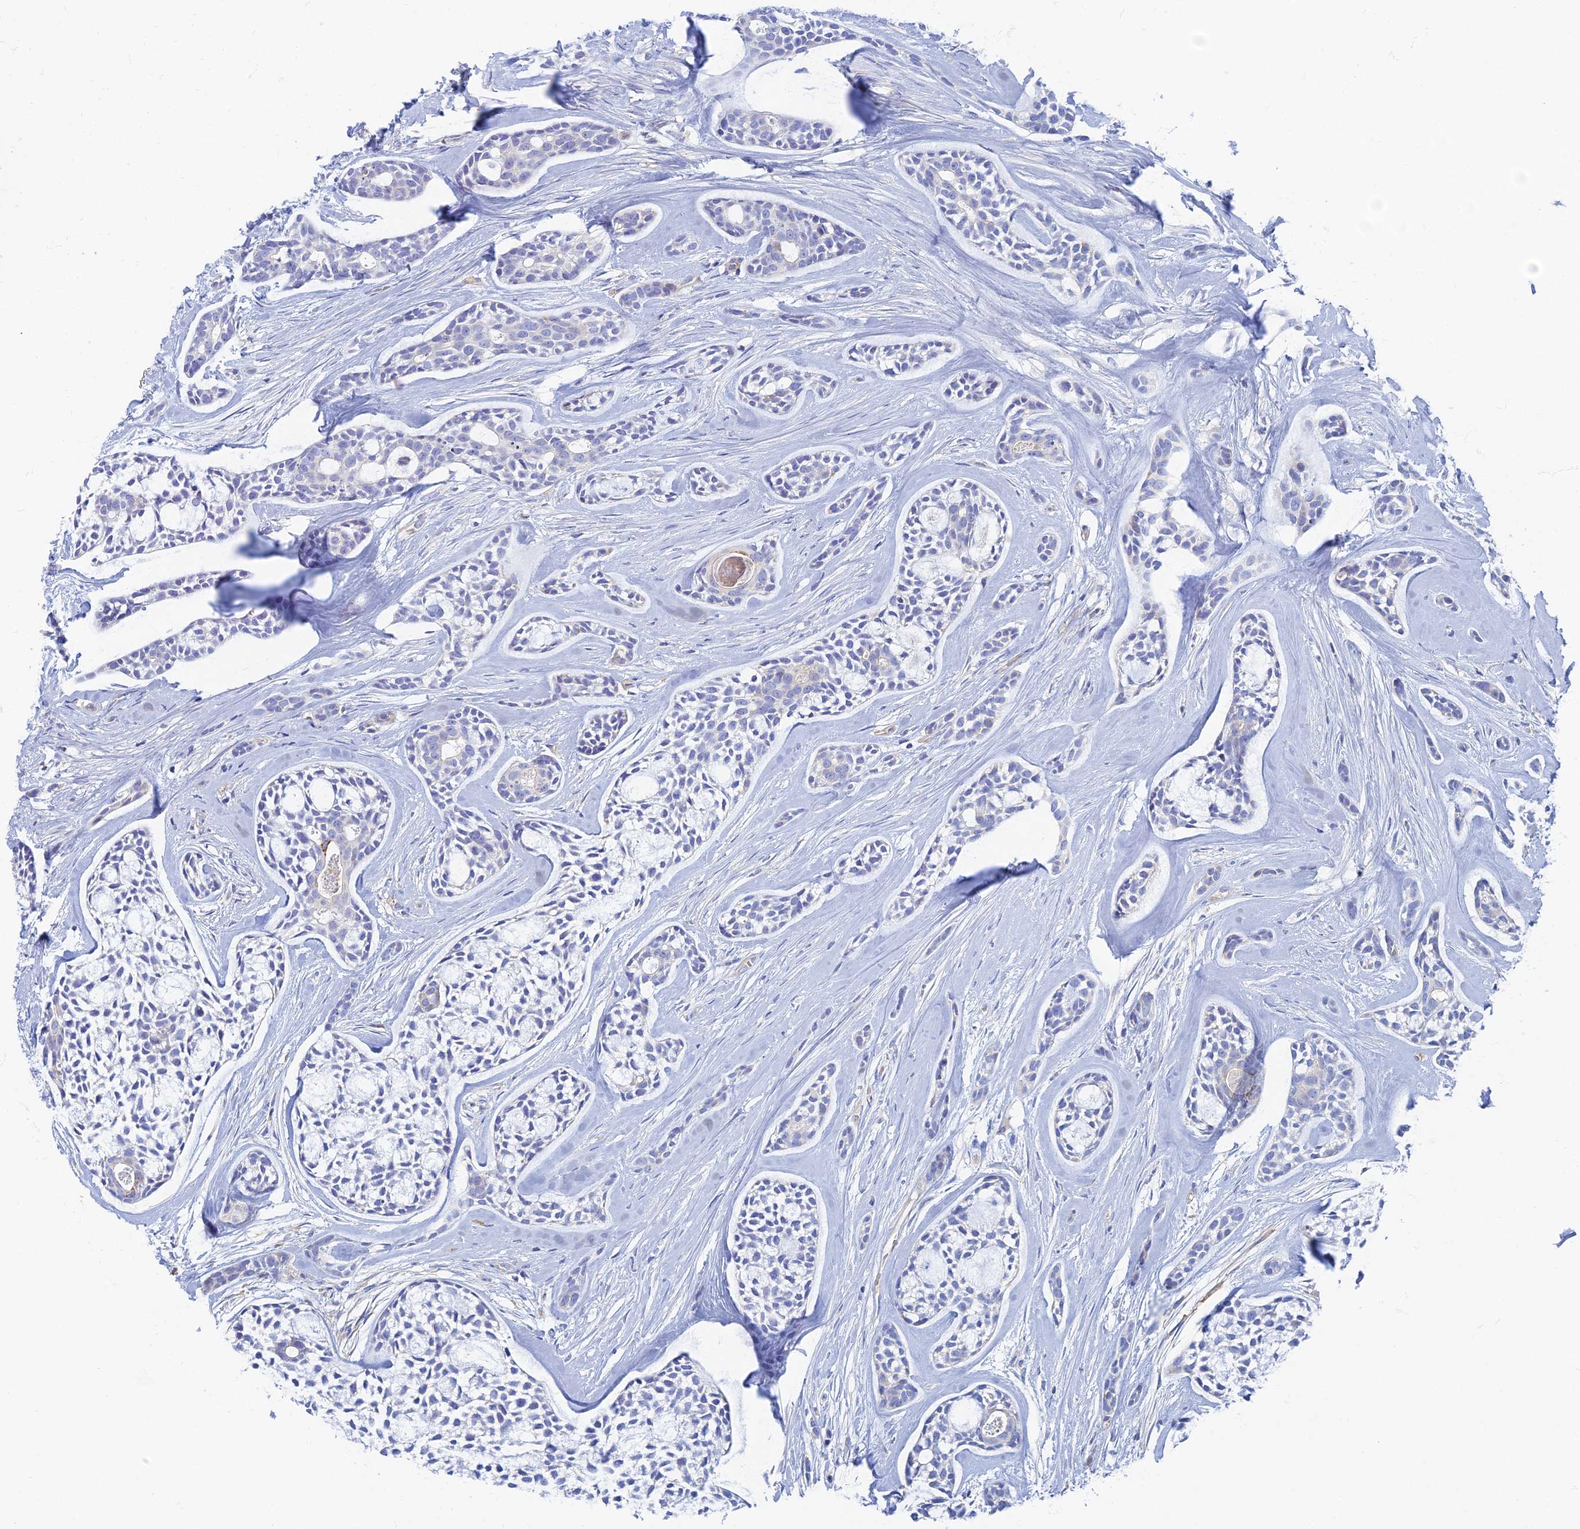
{"staining": {"intensity": "negative", "quantity": "none", "location": "none"}, "tissue": "head and neck cancer", "cell_type": "Tumor cells", "image_type": "cancer", "snomed": [{"axis": "morphology", "description": "Adenocarcinoma, NOS"}, {"axis": "topography", "description": "Subcutis"}, {"axis": "topography", "description": "Head-Neck"}], "caption": "Photomicrograph shows no significant protein expression in tumor cells of head and neck cancer (adenocarcinoma). (Stains: DAB (3,3'-diaminobenzidine) IHC with hematoxylin counter stain, Microscopy: brightfield microscopy at high magnification).", "gene": "TMEM44", "patient": {"sex": "female", "age": 73}}